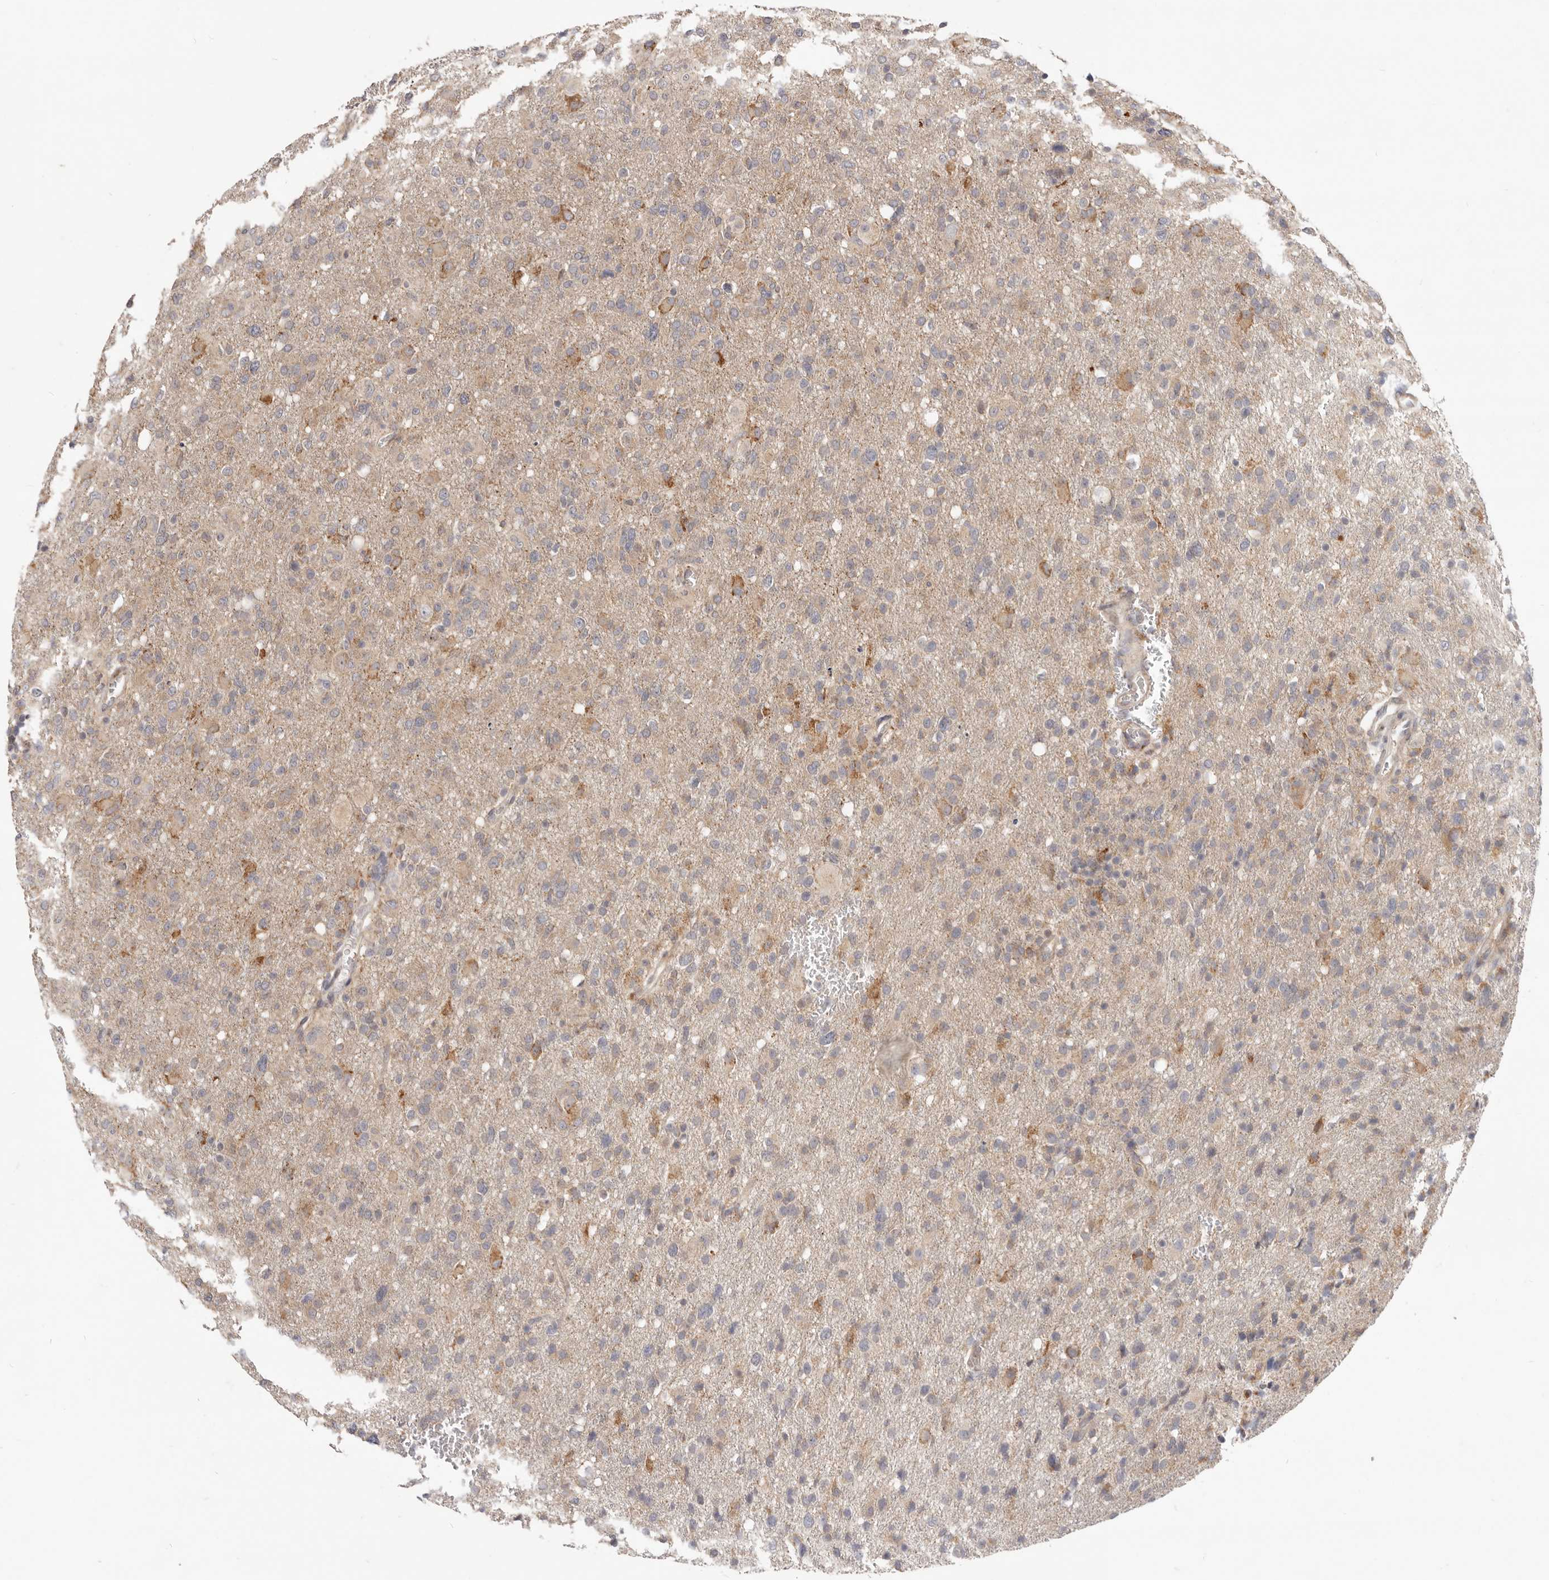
{"staining": {"intensity": "negative", "quantity": "none", "location": "none"}, "tissue": "glioma", "cell_type": "Tumor cells", "image_type": "cancer", "snomed": [{"axis": "morphology", "description": "Glioma, malignant, High grade"}, {"axis": "topography", "description": "Brain"}], "caption": "Immunohistochemical staining of glioma shows no significant expression in tumor cells.", "gene": "TOR3A", "patient": {"sex": "female", "age": 57}}